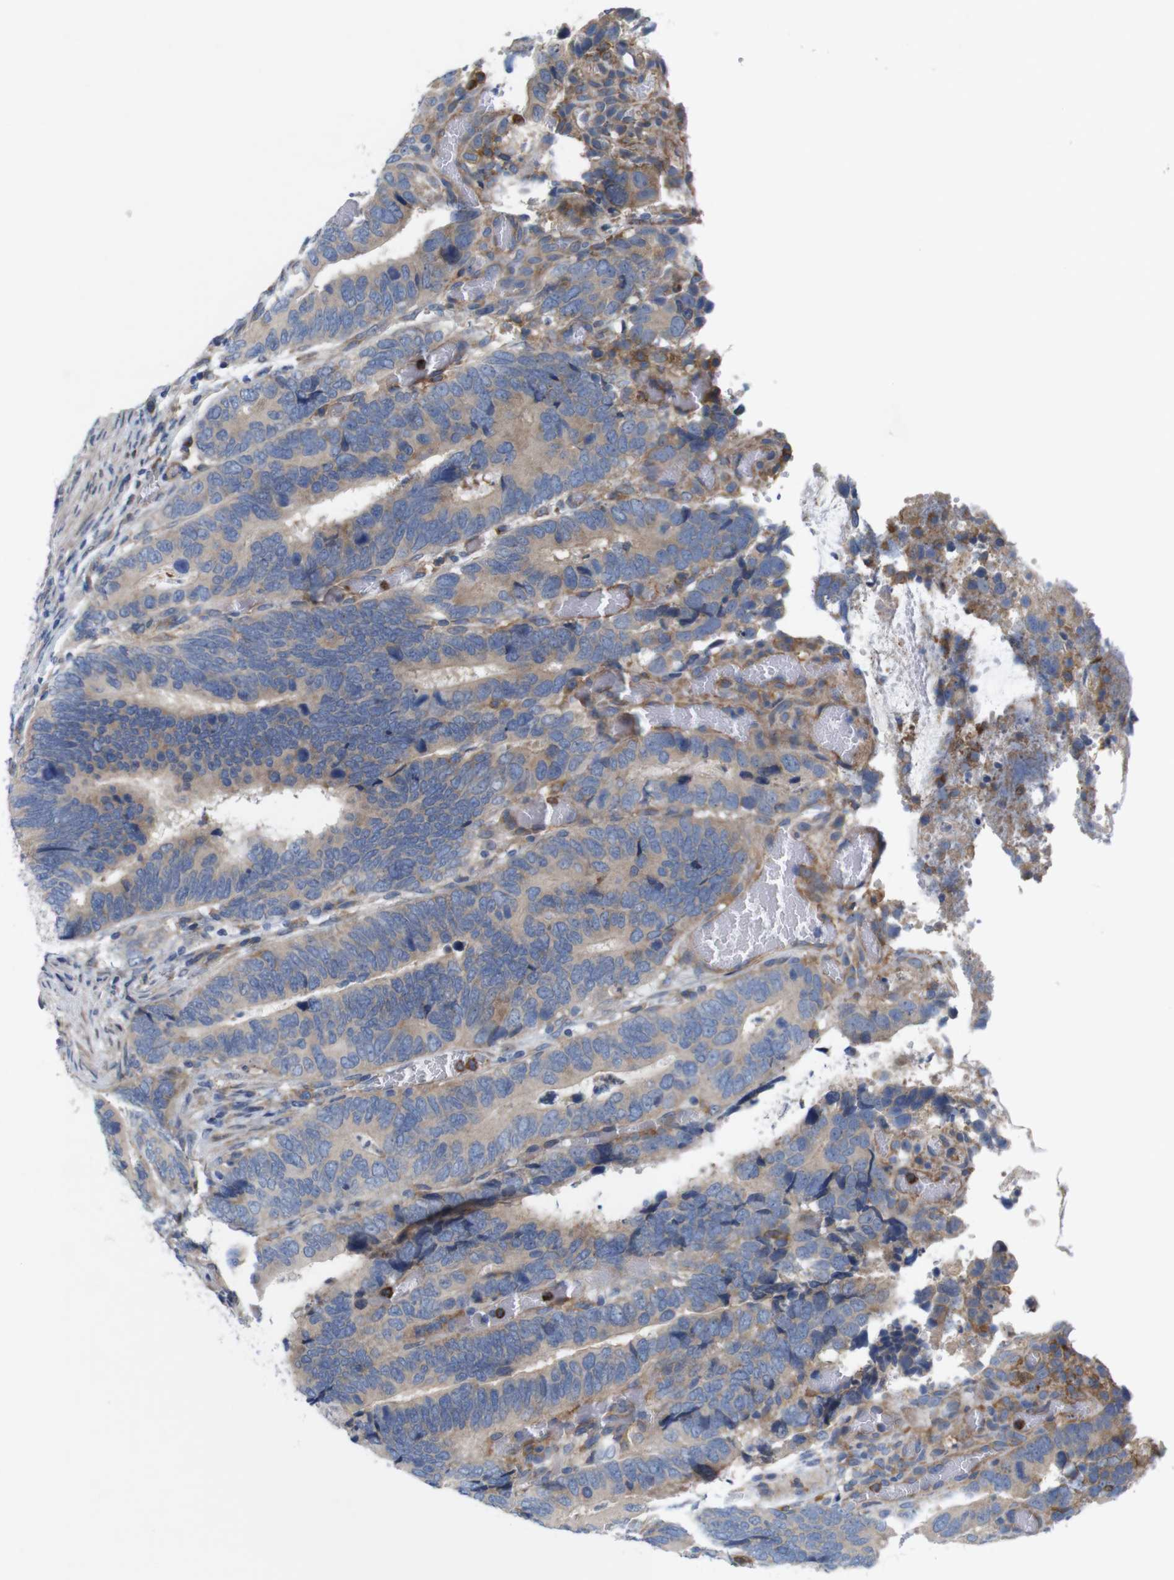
{"staining": {"intensity": "weak", "quantity": ">75%", "location": "cytoplasmic/membranous"}, "tissue": "colorectal cancer", "cell_type": "Tumor cells", "image_type": "cancer", "snomed": [{"axis": "morphology", "description": "Adenocarcinoma, NOS"}, {"axis": "topography", "description": "Colon"}], "caption": "Adenocarcinoma (colorectal) stained with DAB (3,3'-diaminobenzidine) IHC displays low levels of weak cytoplasmic/membranous expression in about >75% of tumor cells. The protein is stained brown, and the nuclei are stained in blue (DAB (3,3'-diaminobenzidine) IHC with brightfield microscopy, high magnification).", "gene": "SIGLEC8", "patient": {"sex": "male", "age": 72}}